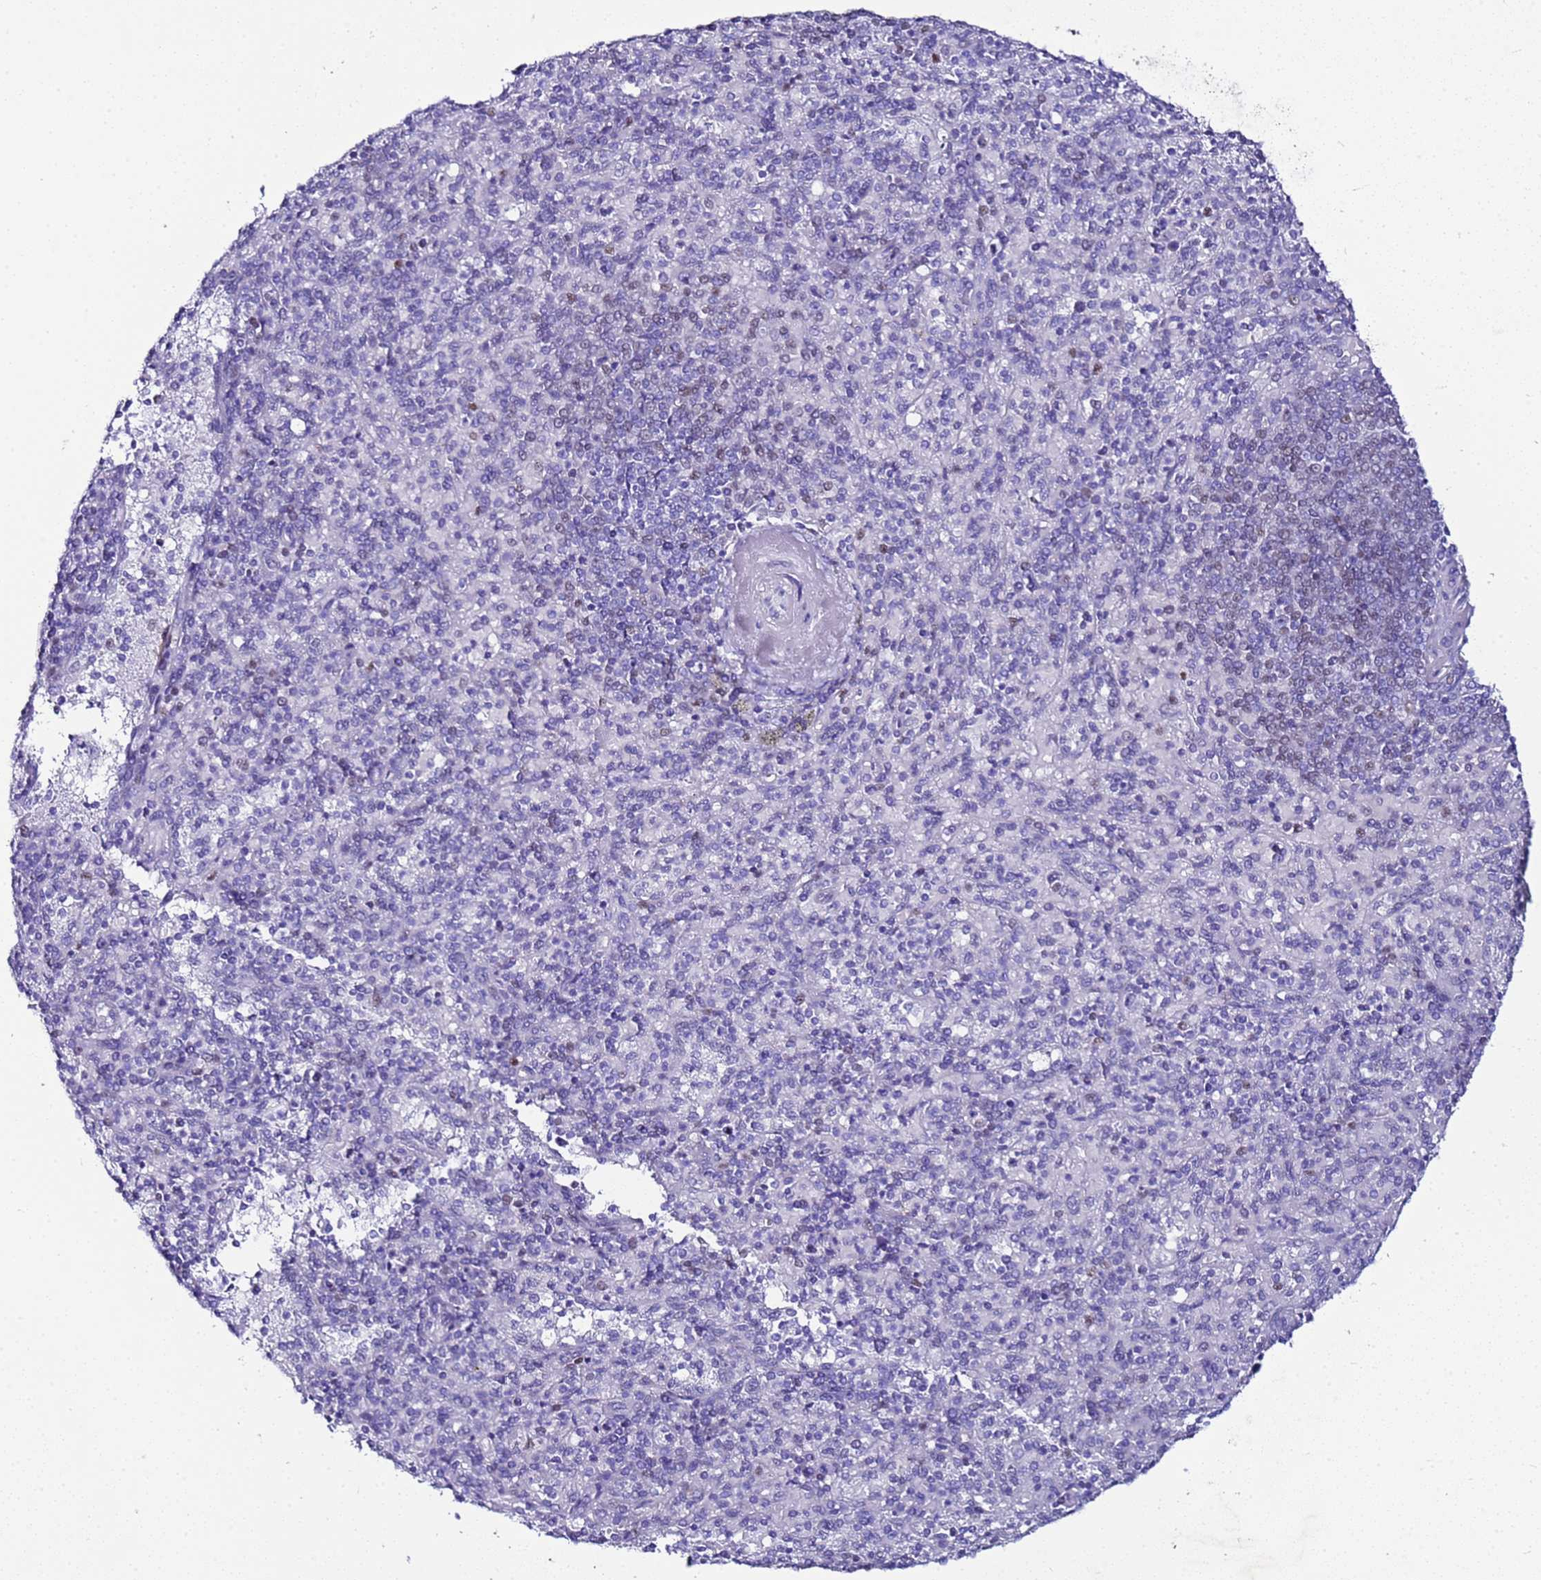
{"staining": {"intensity": "negative", "quantity": "none", "location": "none"}, "tissue": "spleen", "cell_type": "Cells in red pulp", "image_type": "normal", "snomed": [{"axis": "morphology", "description": "Normal tissue, NOS"}, {"axis": "topography", "description": "Spleen"}], "caption": "This is an immunohistochemistry photomicrograph of normal spleen. There is no staining in cells in red pulp.", "gene": "BCL7A", "patient": {"sex": "male", "age": 82}}